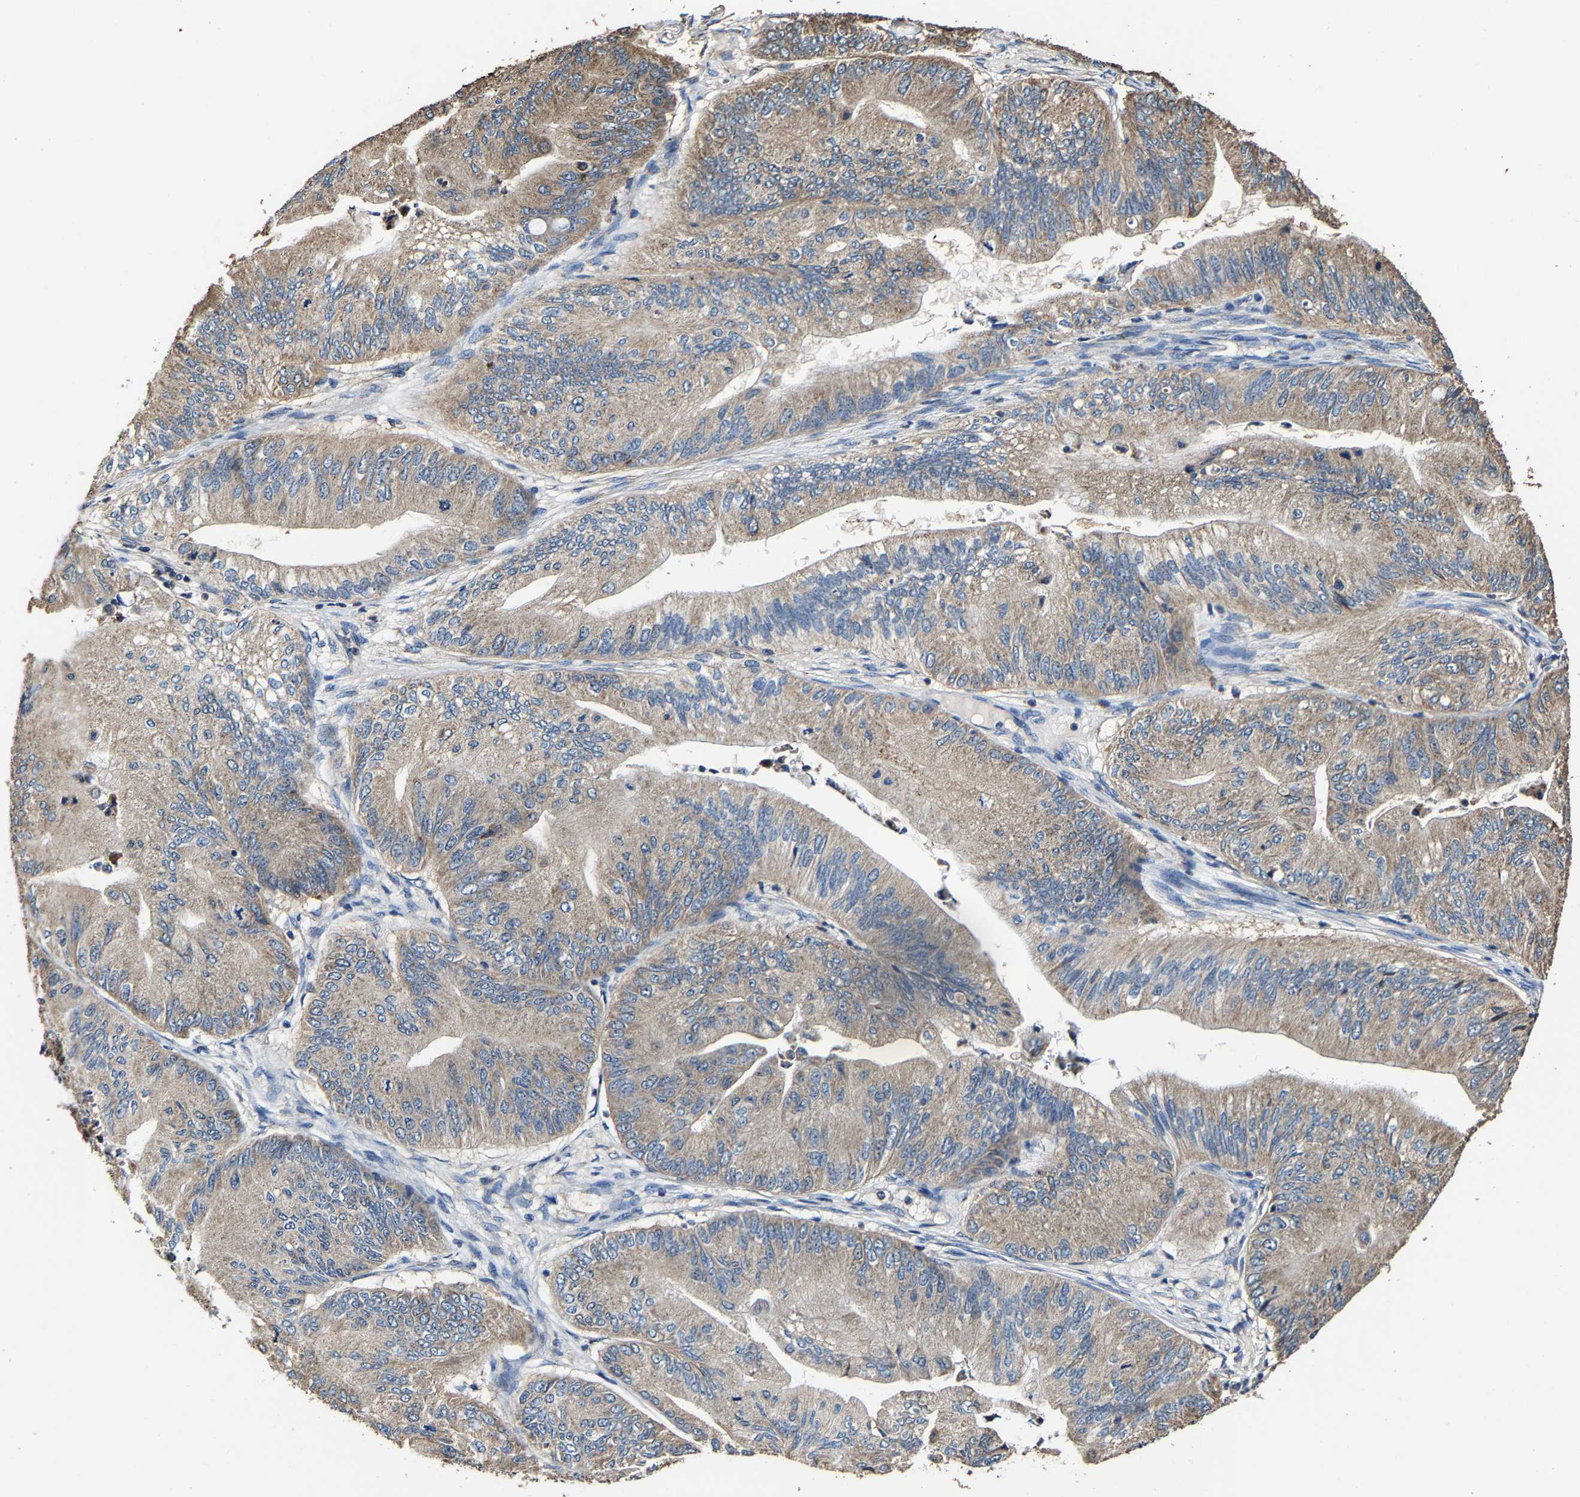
{"staining": {"intensity": "moderate", "quantity": ">75%", "location": "cytoplasmic/membranous"}, "tissue": "ovarian cancer", "cell_type": "Tumor cells", "image_type": "cancer", "snomed": [{"axis": "morphology", "description": "Cystadenocarcinoma, mucinous, NOS"}, {"axis": "topography", "description": "Ovary"}], "caption": "Mucinous cystadenocarcinoma (ovarian) stained with IHC shows moderate cytoplasmic/membranous staining in about >75% of tumor cells.", "gene": "GFRA3", "patient": {"sex": "female", "age": 61}}